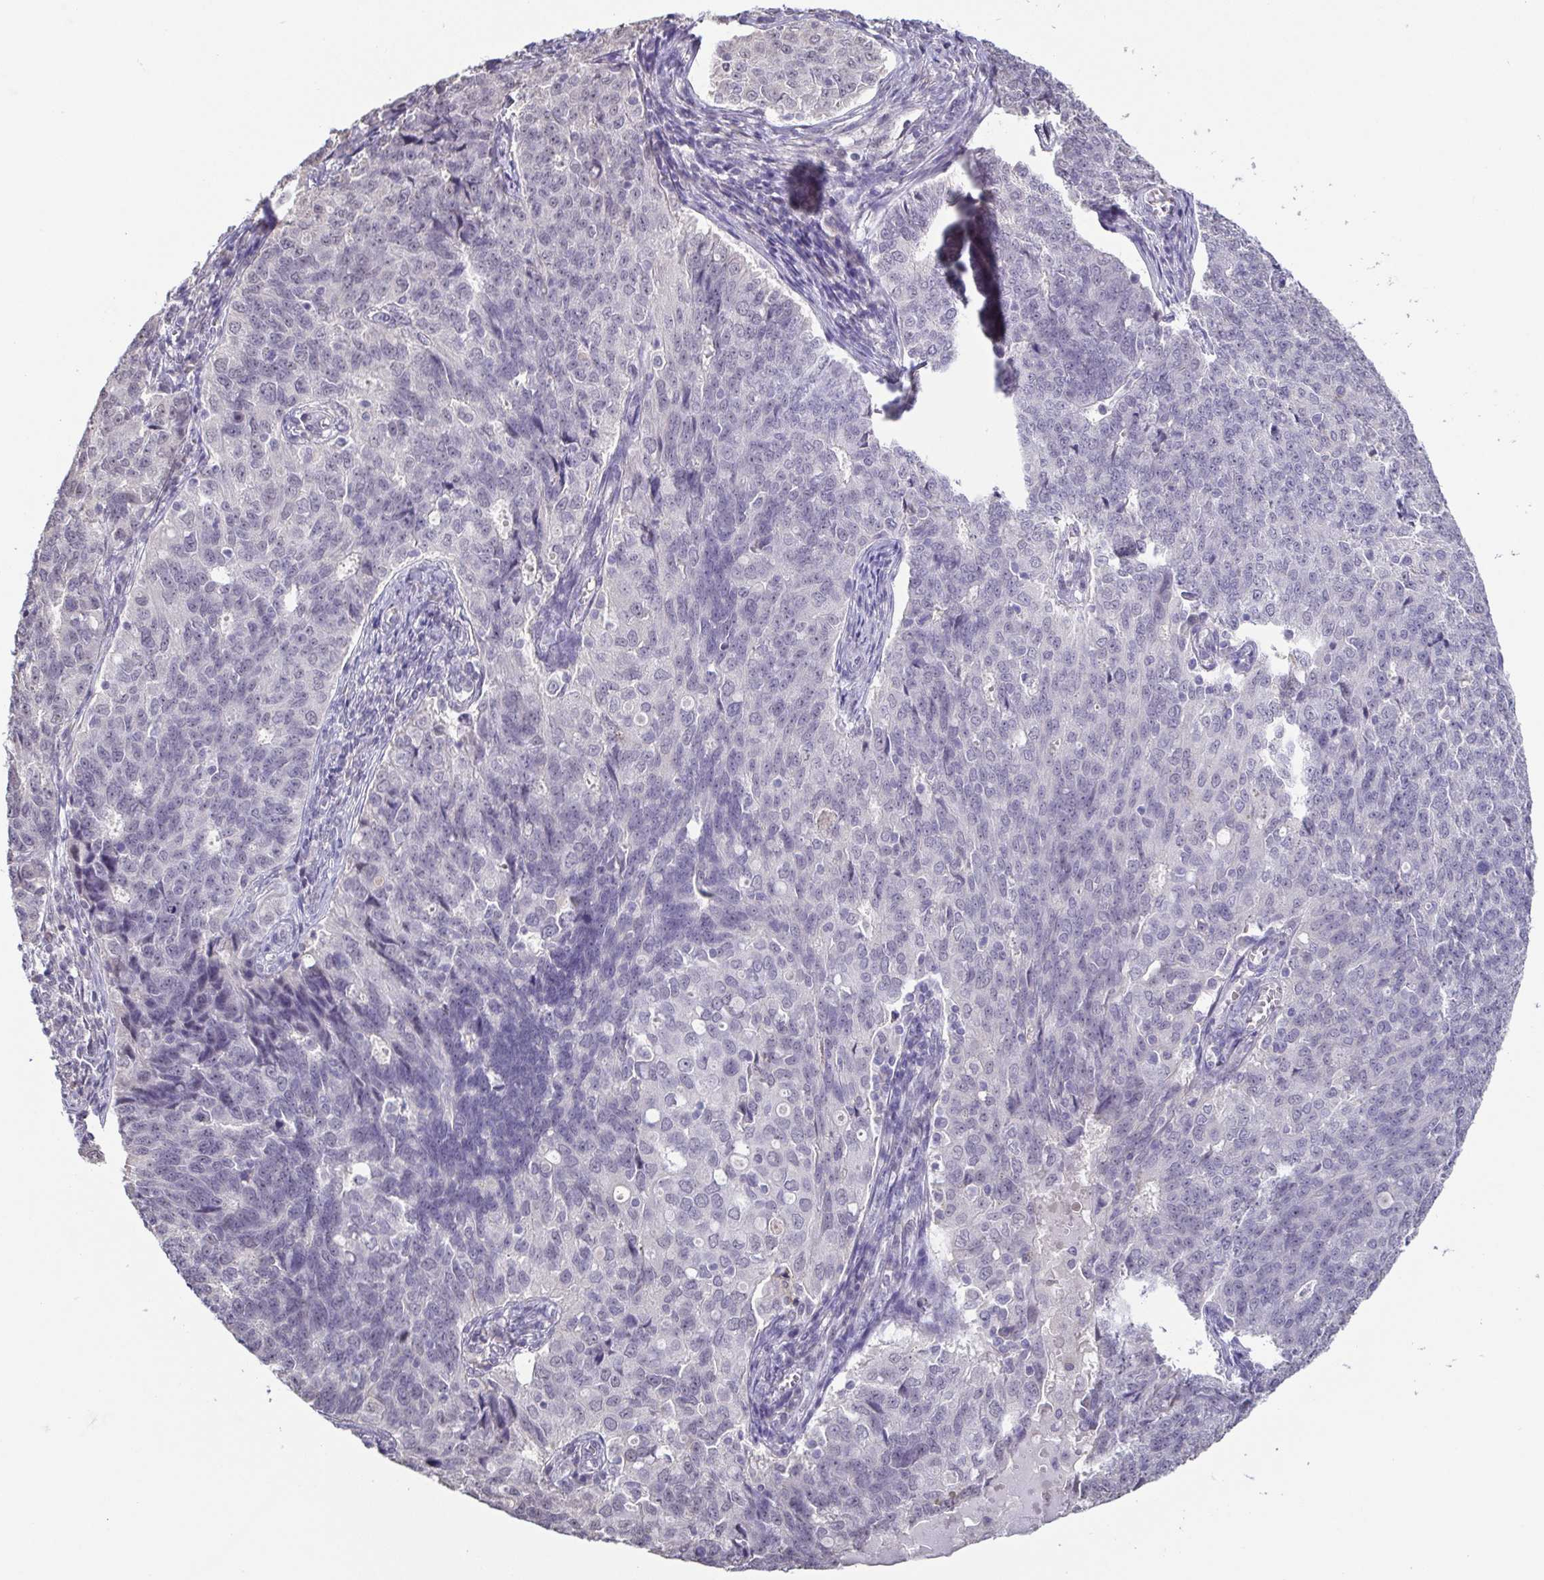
{"staining": {"intensity": "negative", "quantity": "none", "location": "none"}, "tissue": "endometrial cancer", "cell_type": "Tumor cells", "image_type": "cancer", "snomed": [{"axis": "morphology", "description": "Adenocarcinoma, NOS"}, {"axis": "topography", "description": "Endometrium"}], "caption": "Immunohistochemistry of human adenocarcinoma (endometrial) reveals no expression in tumor cells.", "gene": "NEFH", "patient": {"sex": "female", "age": 43}}